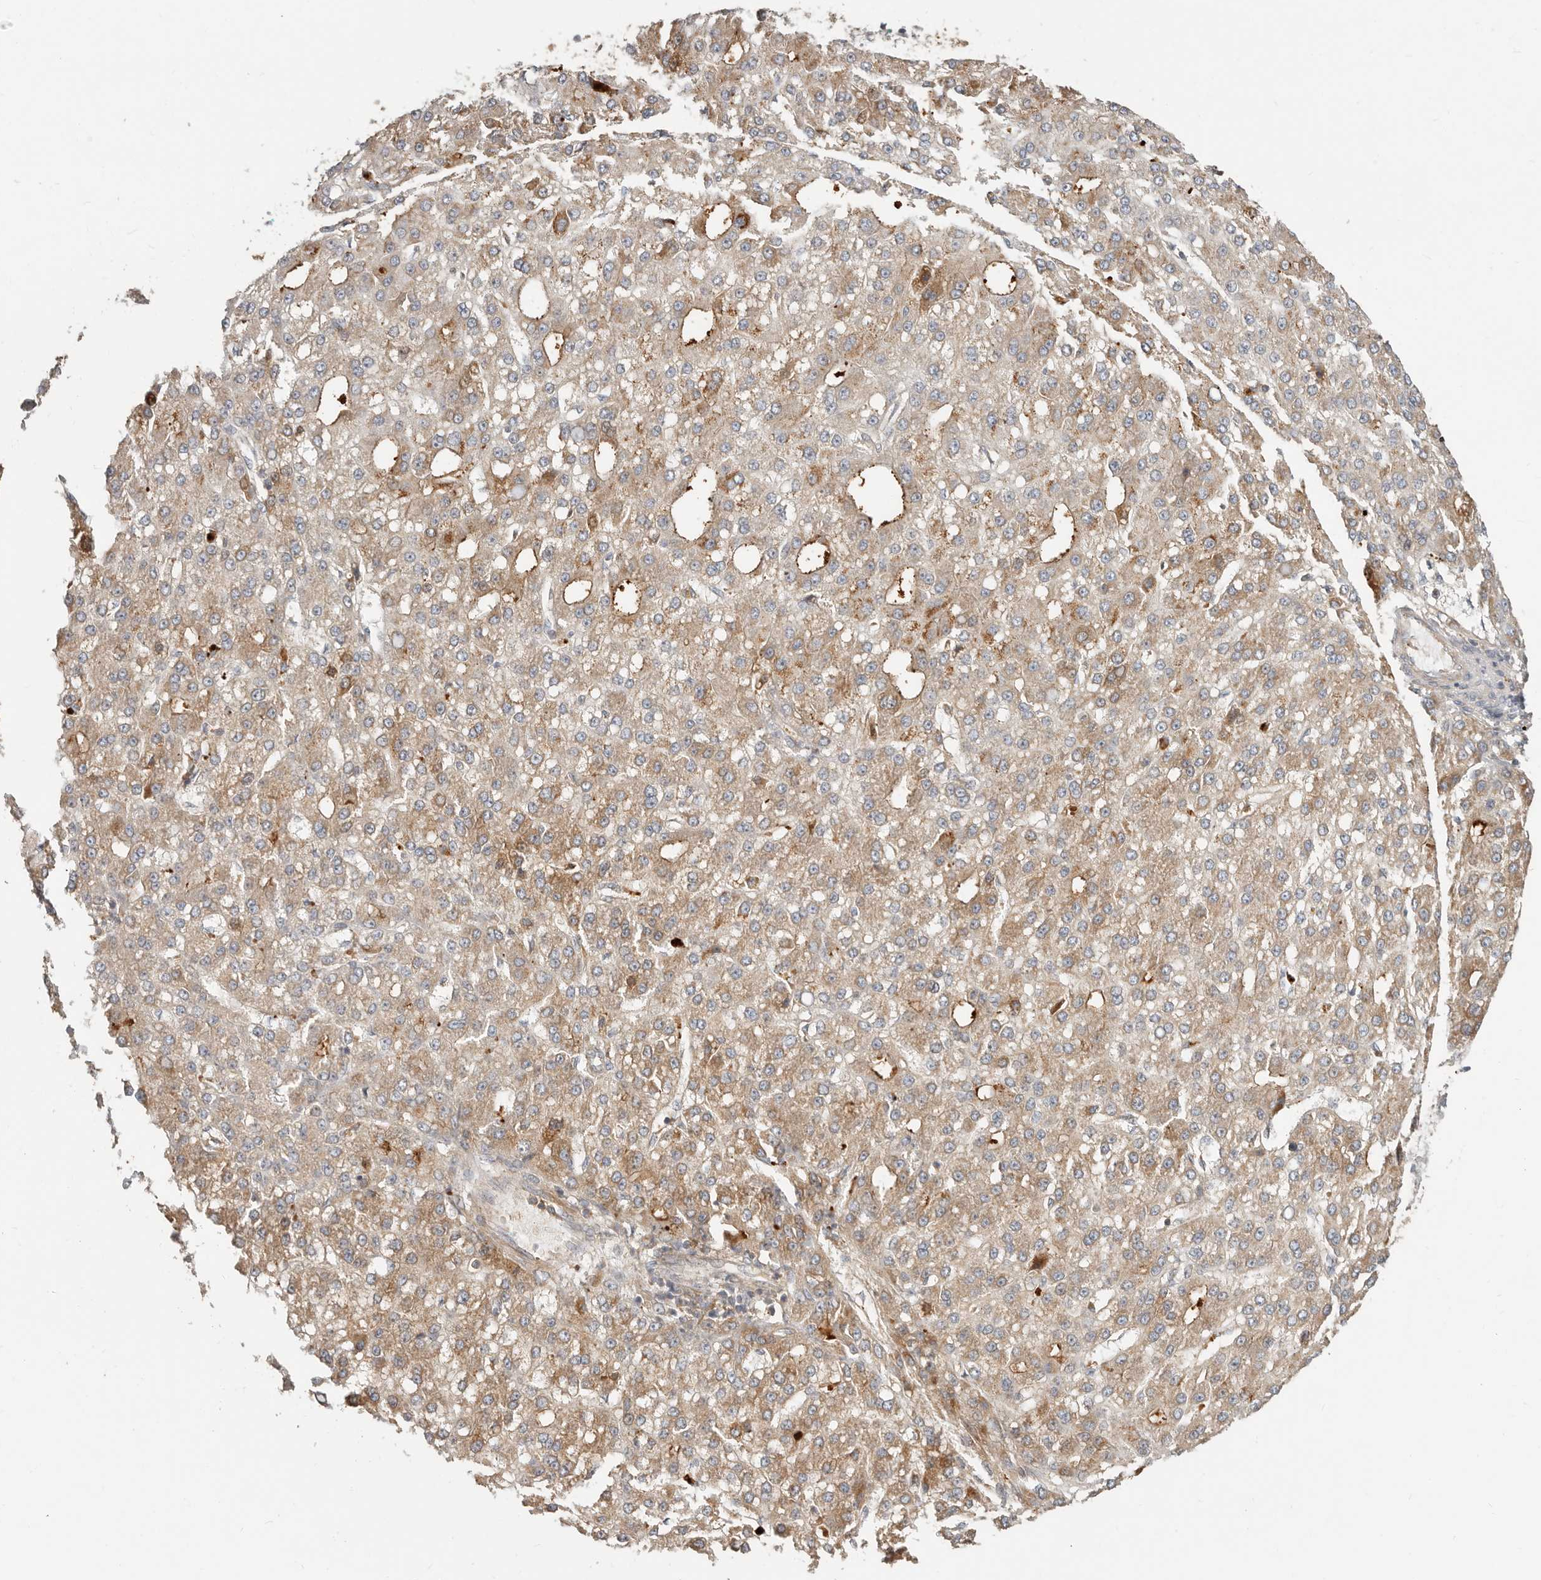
{"staining": {"intensity": "moderate", "quantity": ">75%", "location": "cytoplasmic/membranous"}, "tissue": "liver cancer", "cell_type": "Tumor cells", "image_type": "cancer", "snomed": [{"axis": "morphology", "description": "Carcinoma, Hepatocellular, NOS"}, {"axis": "topography", "description": "Liver"}], "caption": "A high-resolution micrograph shows IHC staining of liver cancer, which demonstrates moderate cytoplasmic/membranous staining in approximately >75% of tumor cells. The staining was performed using DAB, with brown indicating positive protein expression. Nuclei are stained blue with hematoxylin.", "gene": "MTFR2", "patient": {"sex": "male", "age": 67}}